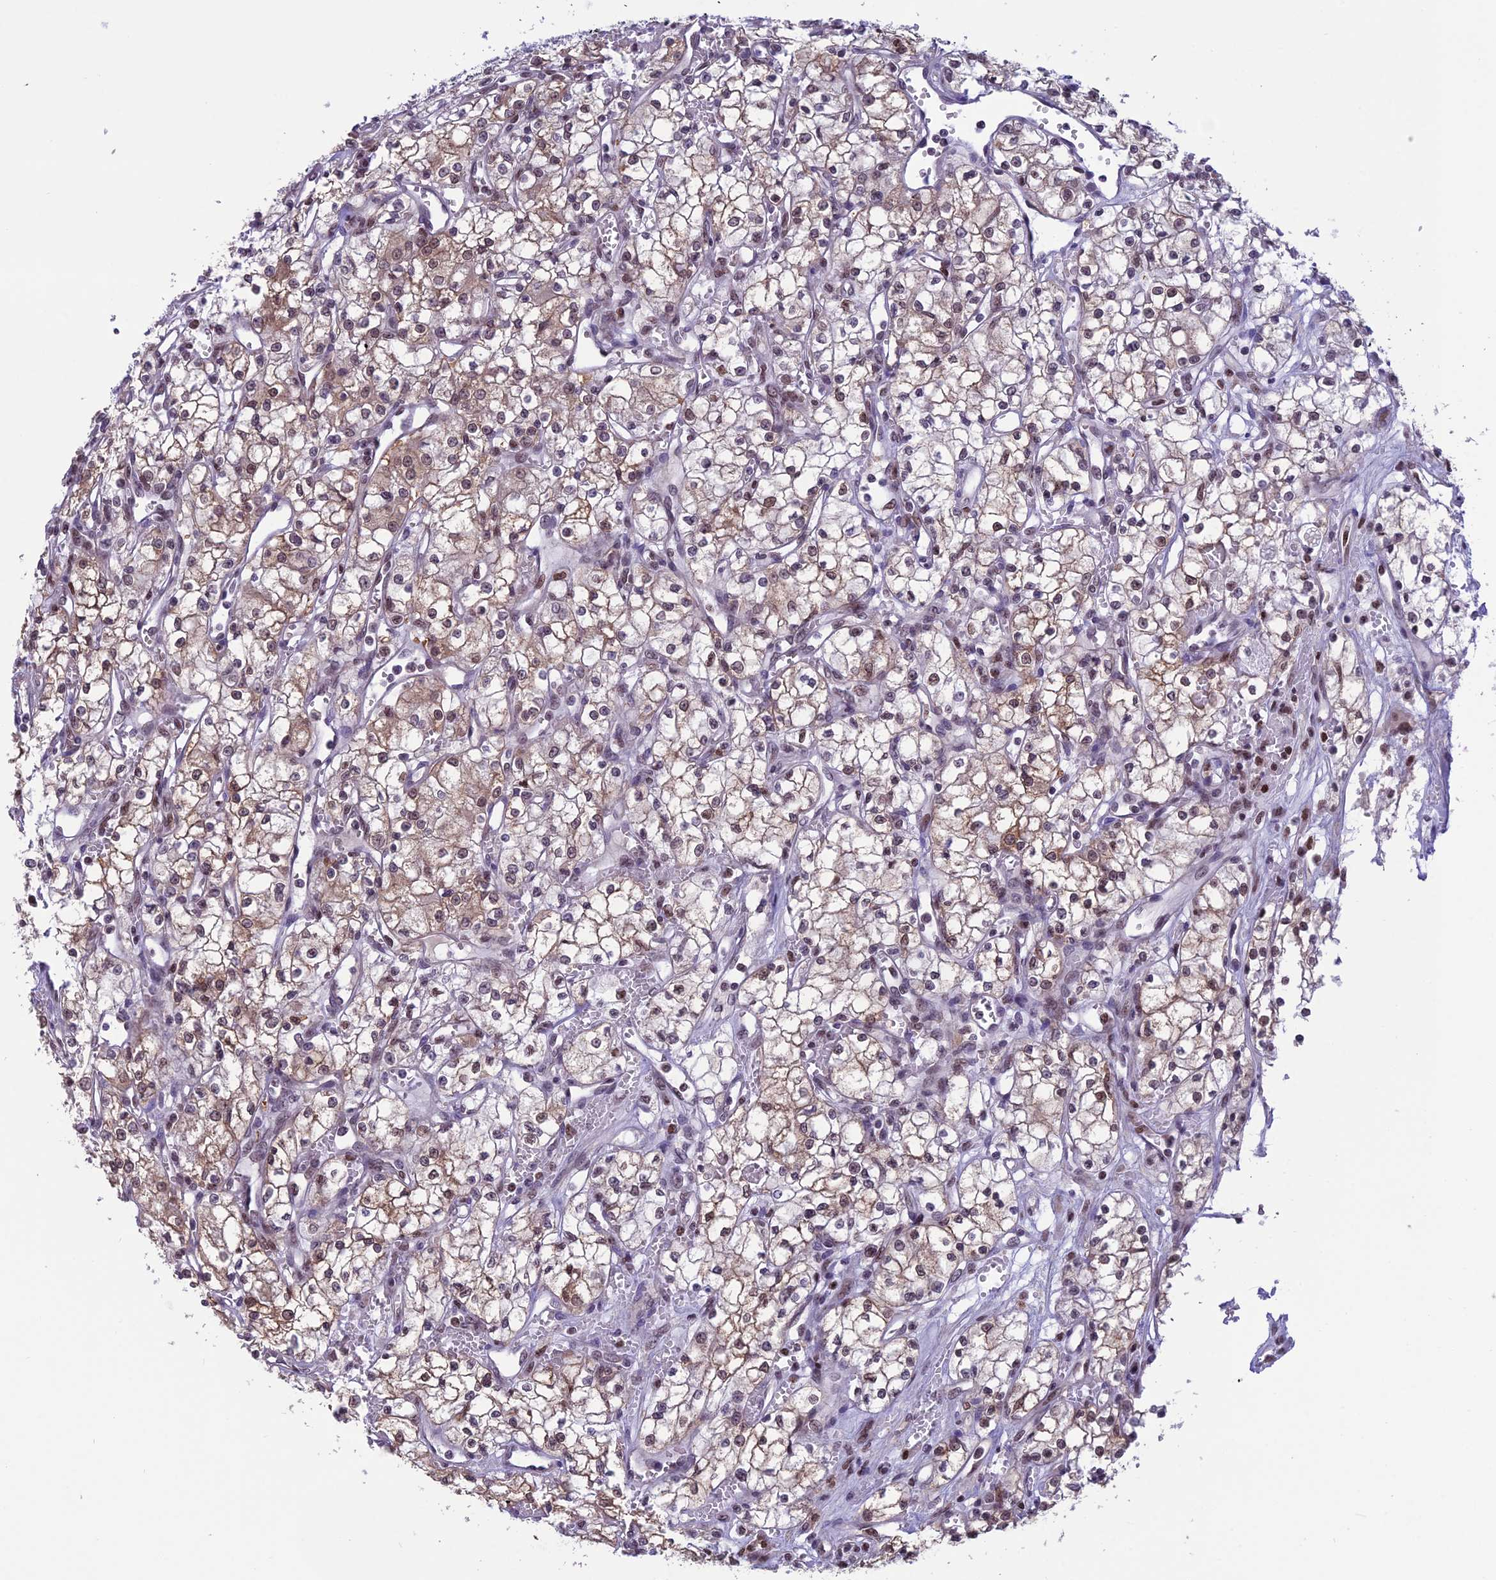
{"staining": {"intensity": "moderate", "quantity": "25%-75%", "location": "cytoplasmic/membranous,nuclear"}, "tissue": "renal cancer", "cell_type": "Tumor cells", "image_type": "cancer", "snomed": [{"axis": "morphology", "description": "Adenocarcinoma, NOS"}, {"axis": "topography", "description": "Kidney"}], "caption": "Protein analysis of renal adenocarcinoma tissue displays moderate cytoplasmic/membranous and nuclear expression in about 25%-75% of tumor cells.", "gene": "MIS12", "patient": {"sex": "male", "age": 59}}